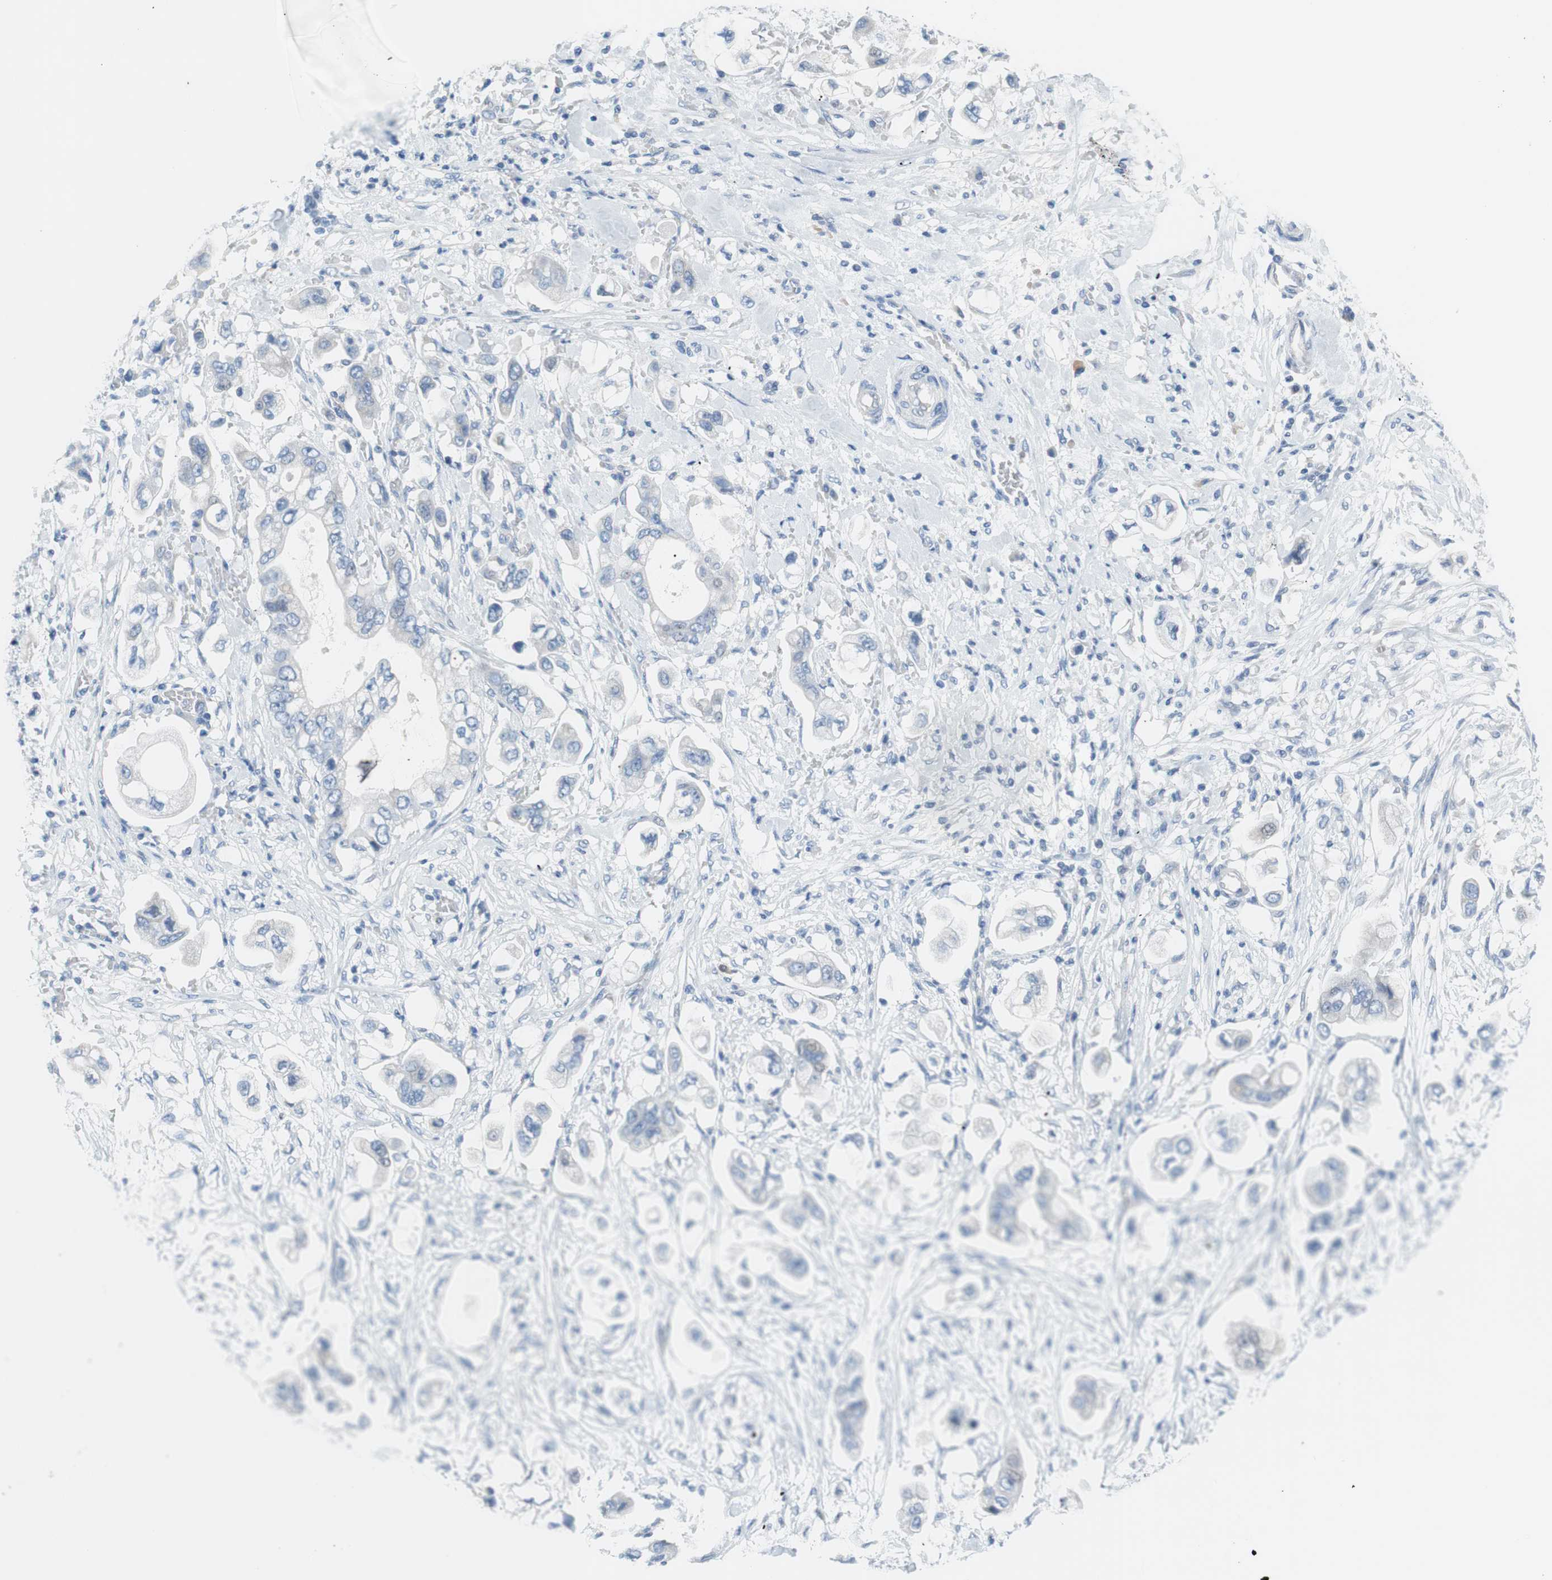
{"staining": {"intensity": "negative", "quantity": "none", "location": "none"}, "tissue": "stomach cancer", "cell_type": "Tumor cells", "image_type": "cancer", "snomed": [{"axis": "morphology", "description": "Adenocarcinoma, NOS"}, {"axis": "topography", "description": "Stomach"}], "caption": "A high-resolution micrograph shows immunohistochemistry staining of stomach cancer, which displays no significant staining in tumor cells. Brightfield microscopy of immunohistochemistry (IHC) stained with DAB (3,3'-diaminobenzidine) (brown) and hematoxylin (blue), captured at high magnification.", "gene": "MYH1", "patient": {"sex": "male", "age": 62}}